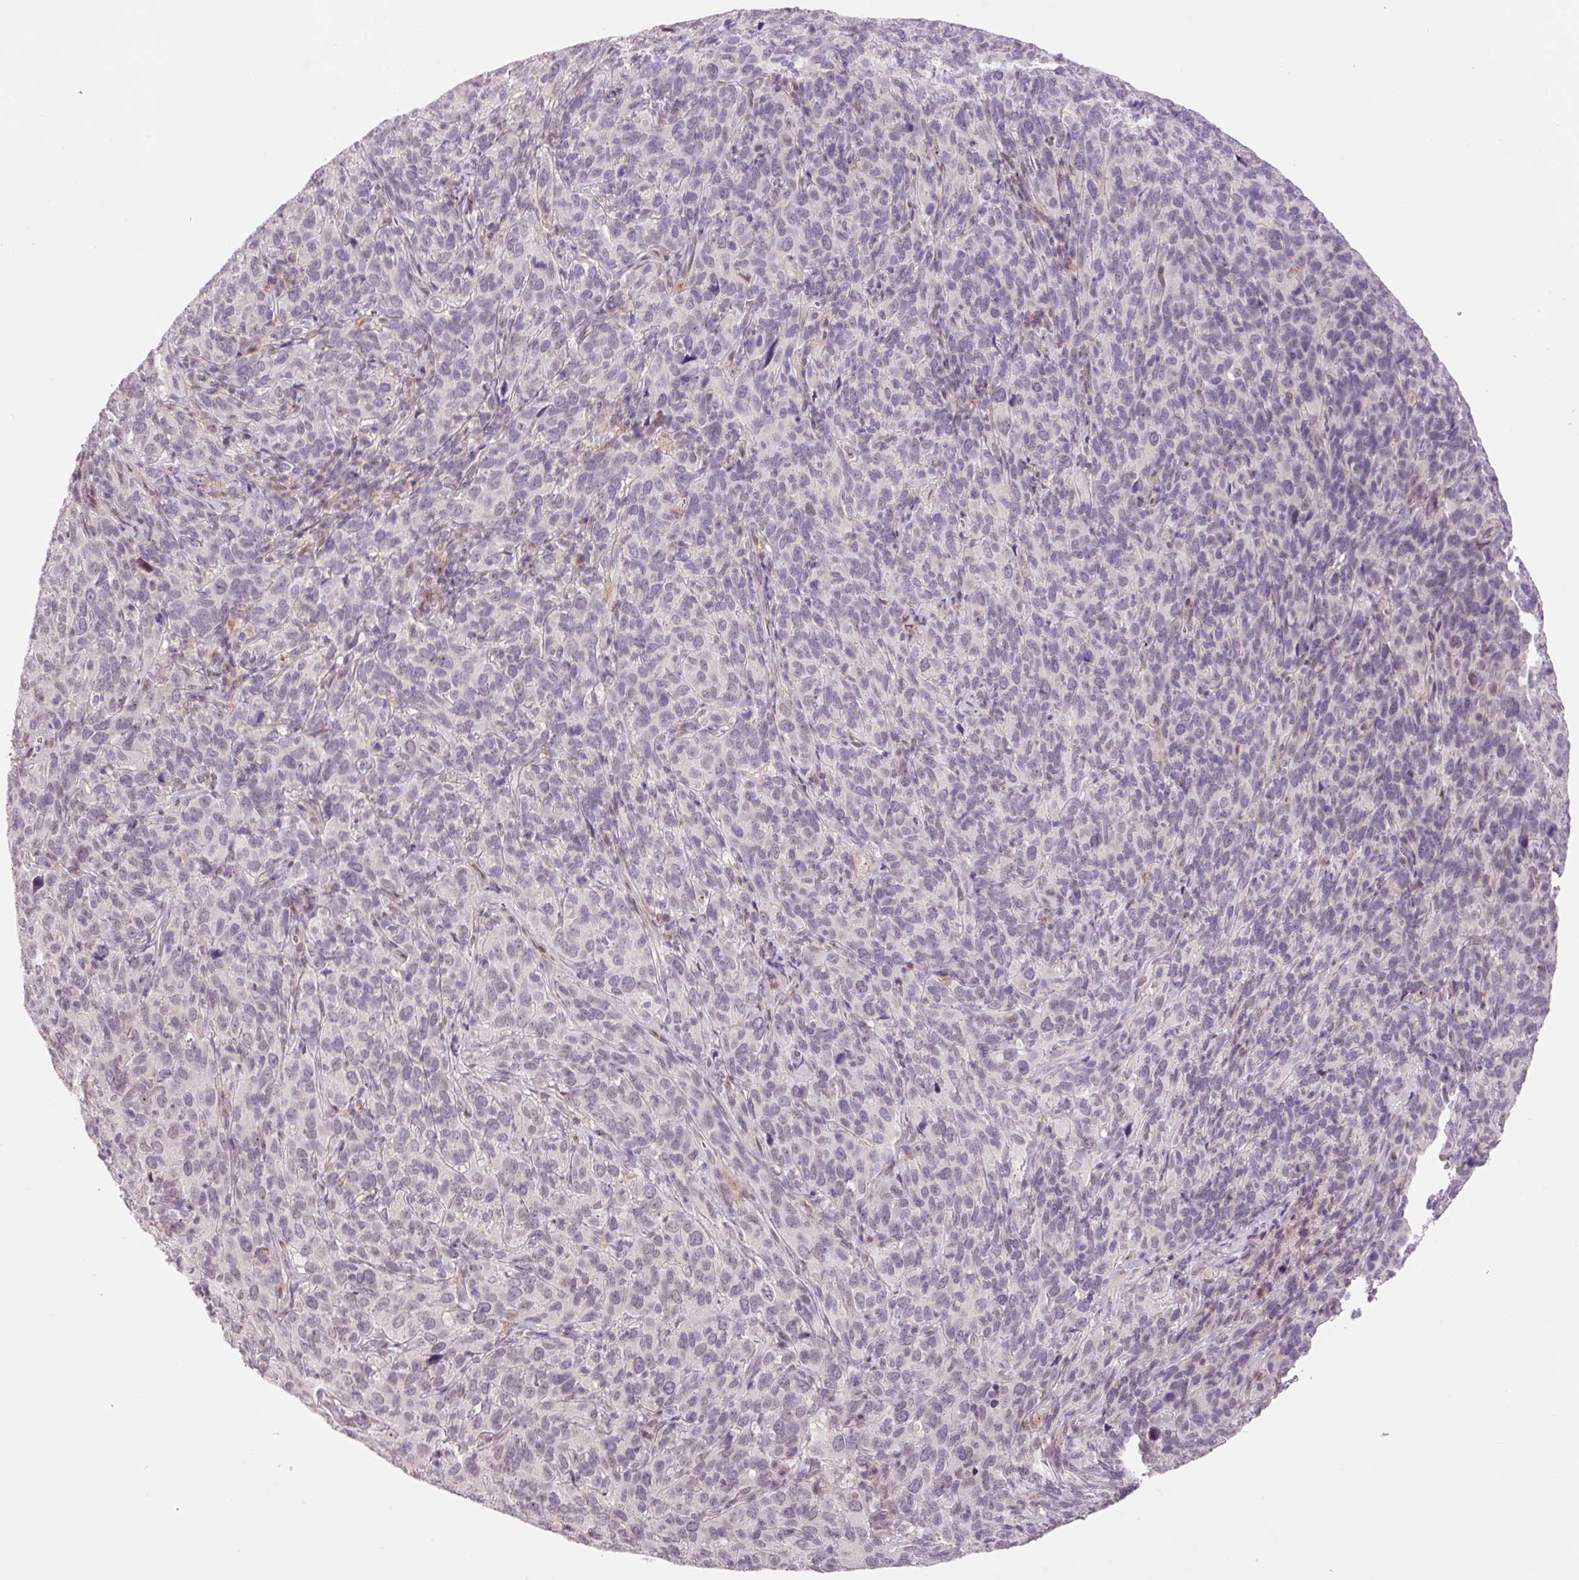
{"staining": {"intensity": "negative", "quantity": "none", "location": "none"}, "tissue": "cervical cancer", "cell_type": "Tumor cells", "image_type": "cancer", "snomed": [{"axis": "morphology", "description": "Normal tissue, NOS"}, {"axis": "morphology", "description": "Squamous cell carcinoma, NOS"}, {"axis": "topography", "description": "Cervix"}], "caption": "Immunohistochemistry (IHC) photomicrograph of neoplastic tissue: human cervical cancer stained with DAB (3,3'-diaminobenzidine) reveals no significant protein expression in tumor cells.", "gene": "HNF1A", "patient": {"sex": "female", "age": 51}}